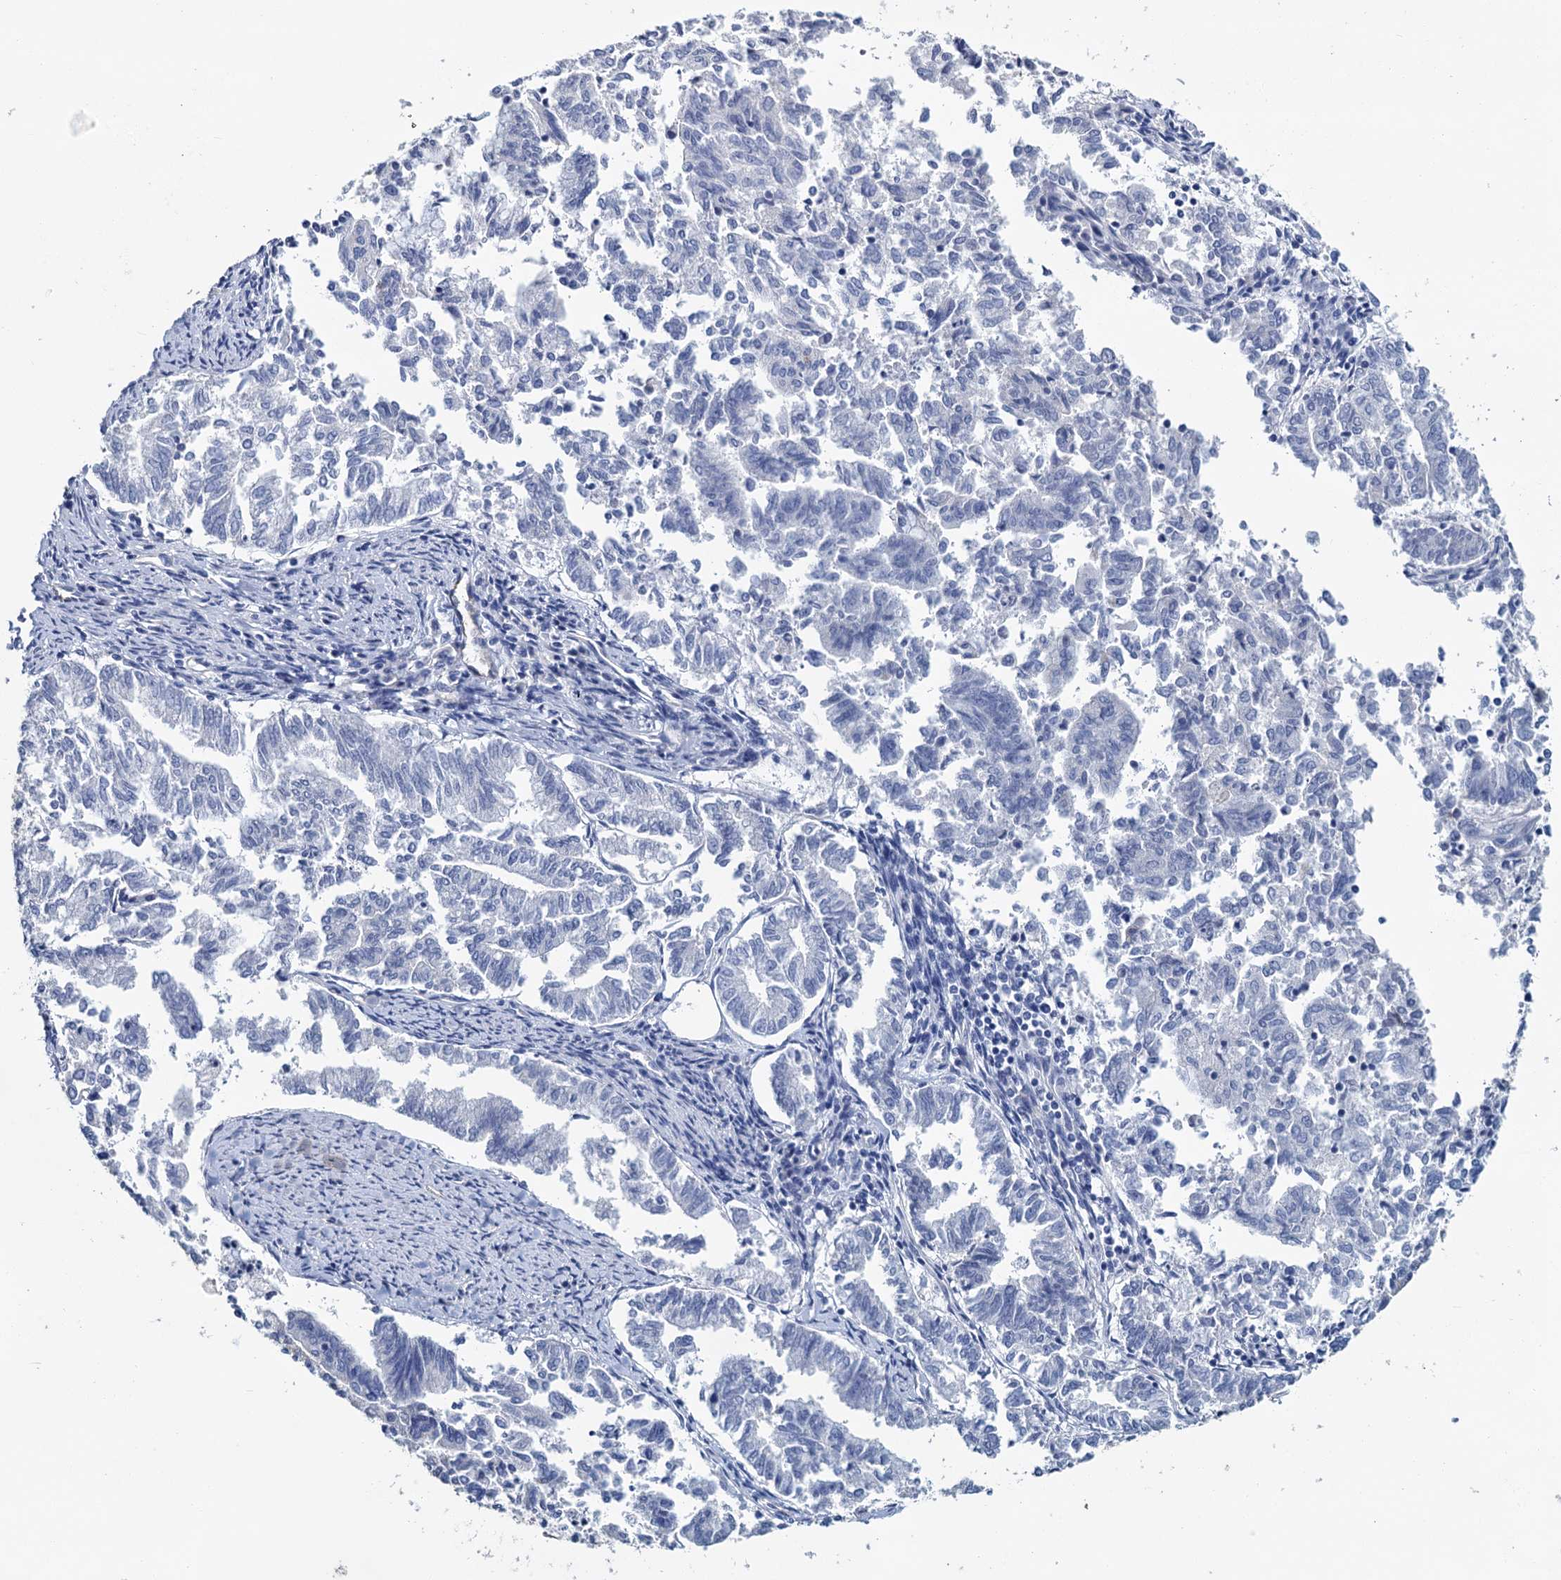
{"staining": {"intensity": "negative", "quantity": "none", "location": "none"}, "tissue": "endometrial cancer", "cell_type": "Tumor cells", "image_type": "cancer", "snomed": [{"axis": "morphology", "description": "Adenocarcinoma, NOS"}, {"axis": "topography", "description": "Endometrium"}], "caption": "Endometrial adenocarcinoma was stained to show a protein in brown. There is no significant staining in tumor cells.", "gene": "SNCB", "patient": {"sex": "female", "age": 79}}